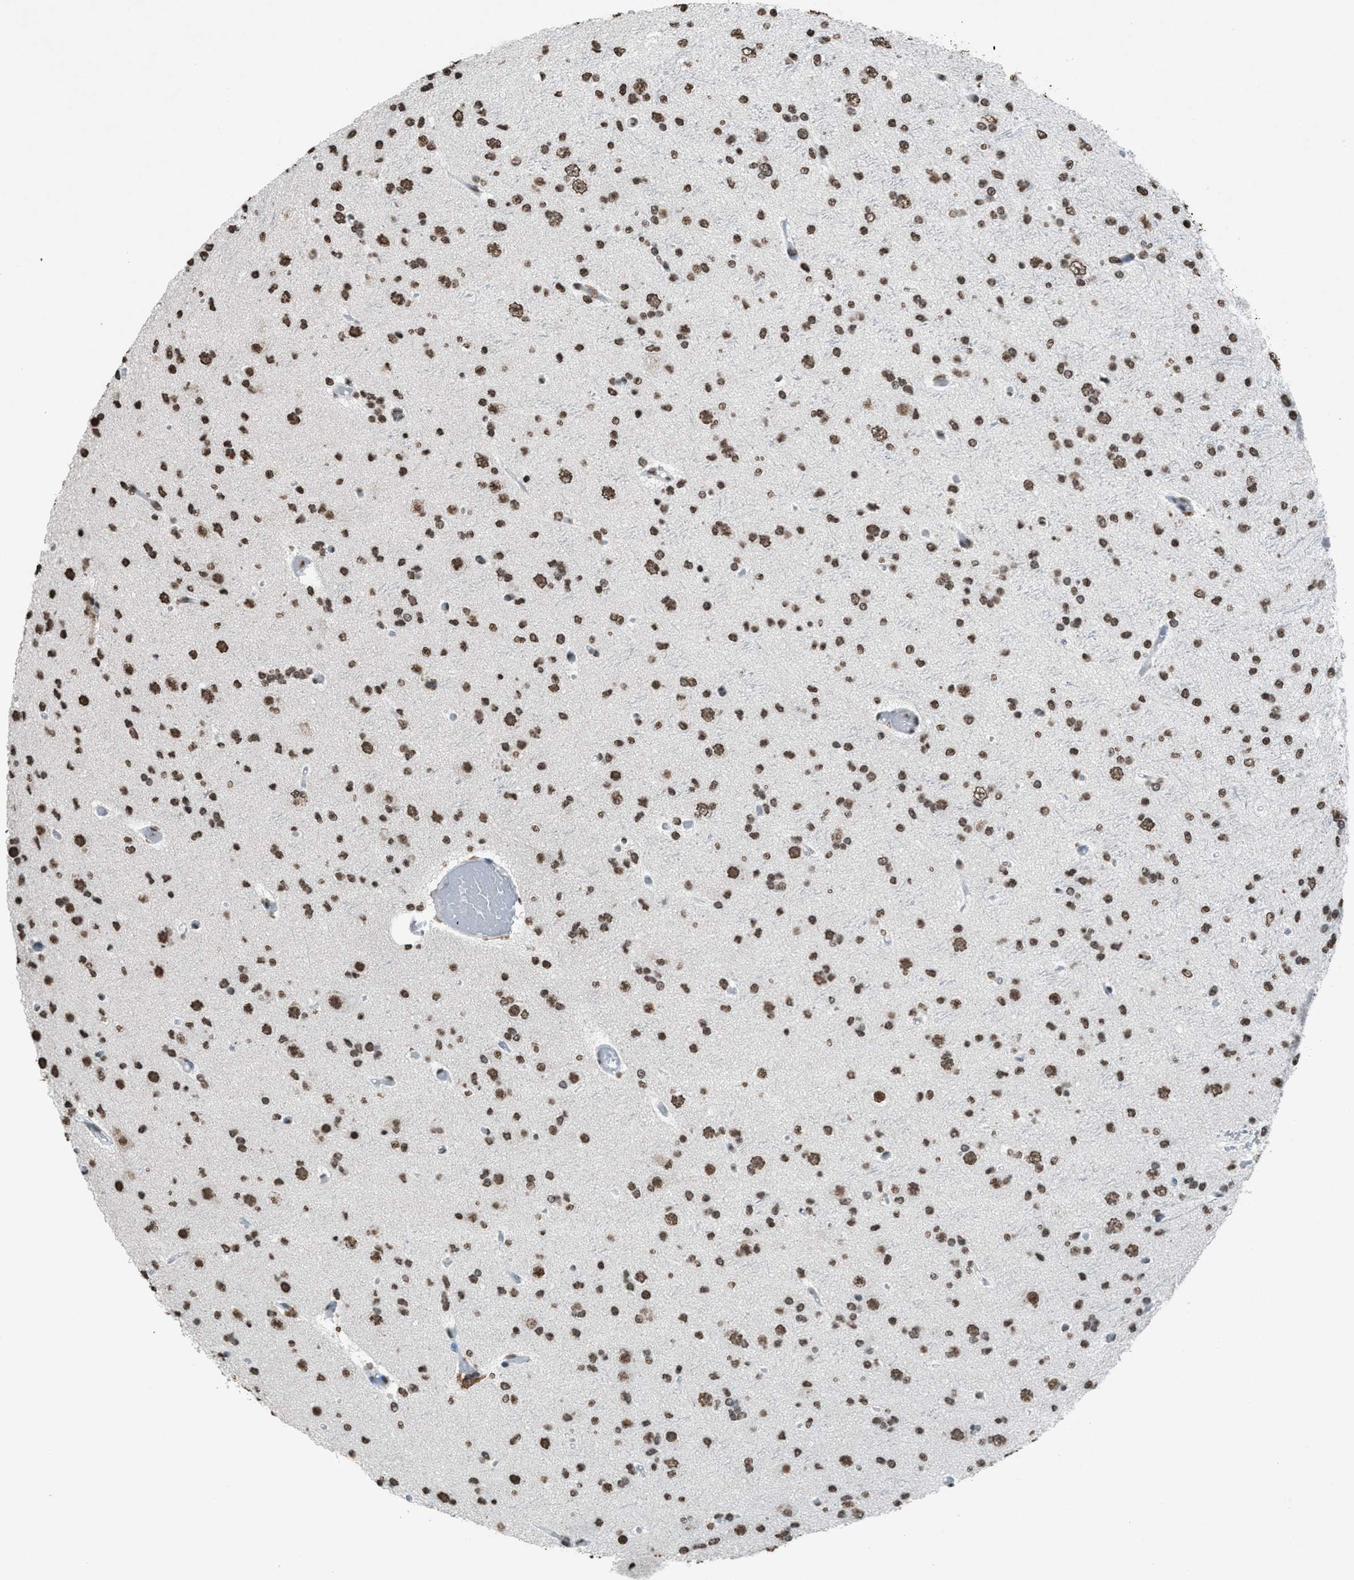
{"staining": {"intensity": "moderate", "quantity": ">75%", "location": "nuclear"}, "tissue": "glioma", "cell_type": "Tumor cells", "image_type": "cancer", "snomed": [{"axis": "morphology", "description": "Glioma, malignant, Low grade"}, {"axis": "topography", "description": "Brain"}], "caption": "IHC histopathology image of neoplastic tissue: glioma stained using IHC reveals medium levels of moderate protein expression localized specifically in the nuclear of tumor cells, appearing as a nuclear brown color.", "gene": "NUP88", "patient": {"sex": "female", "age": 22}}